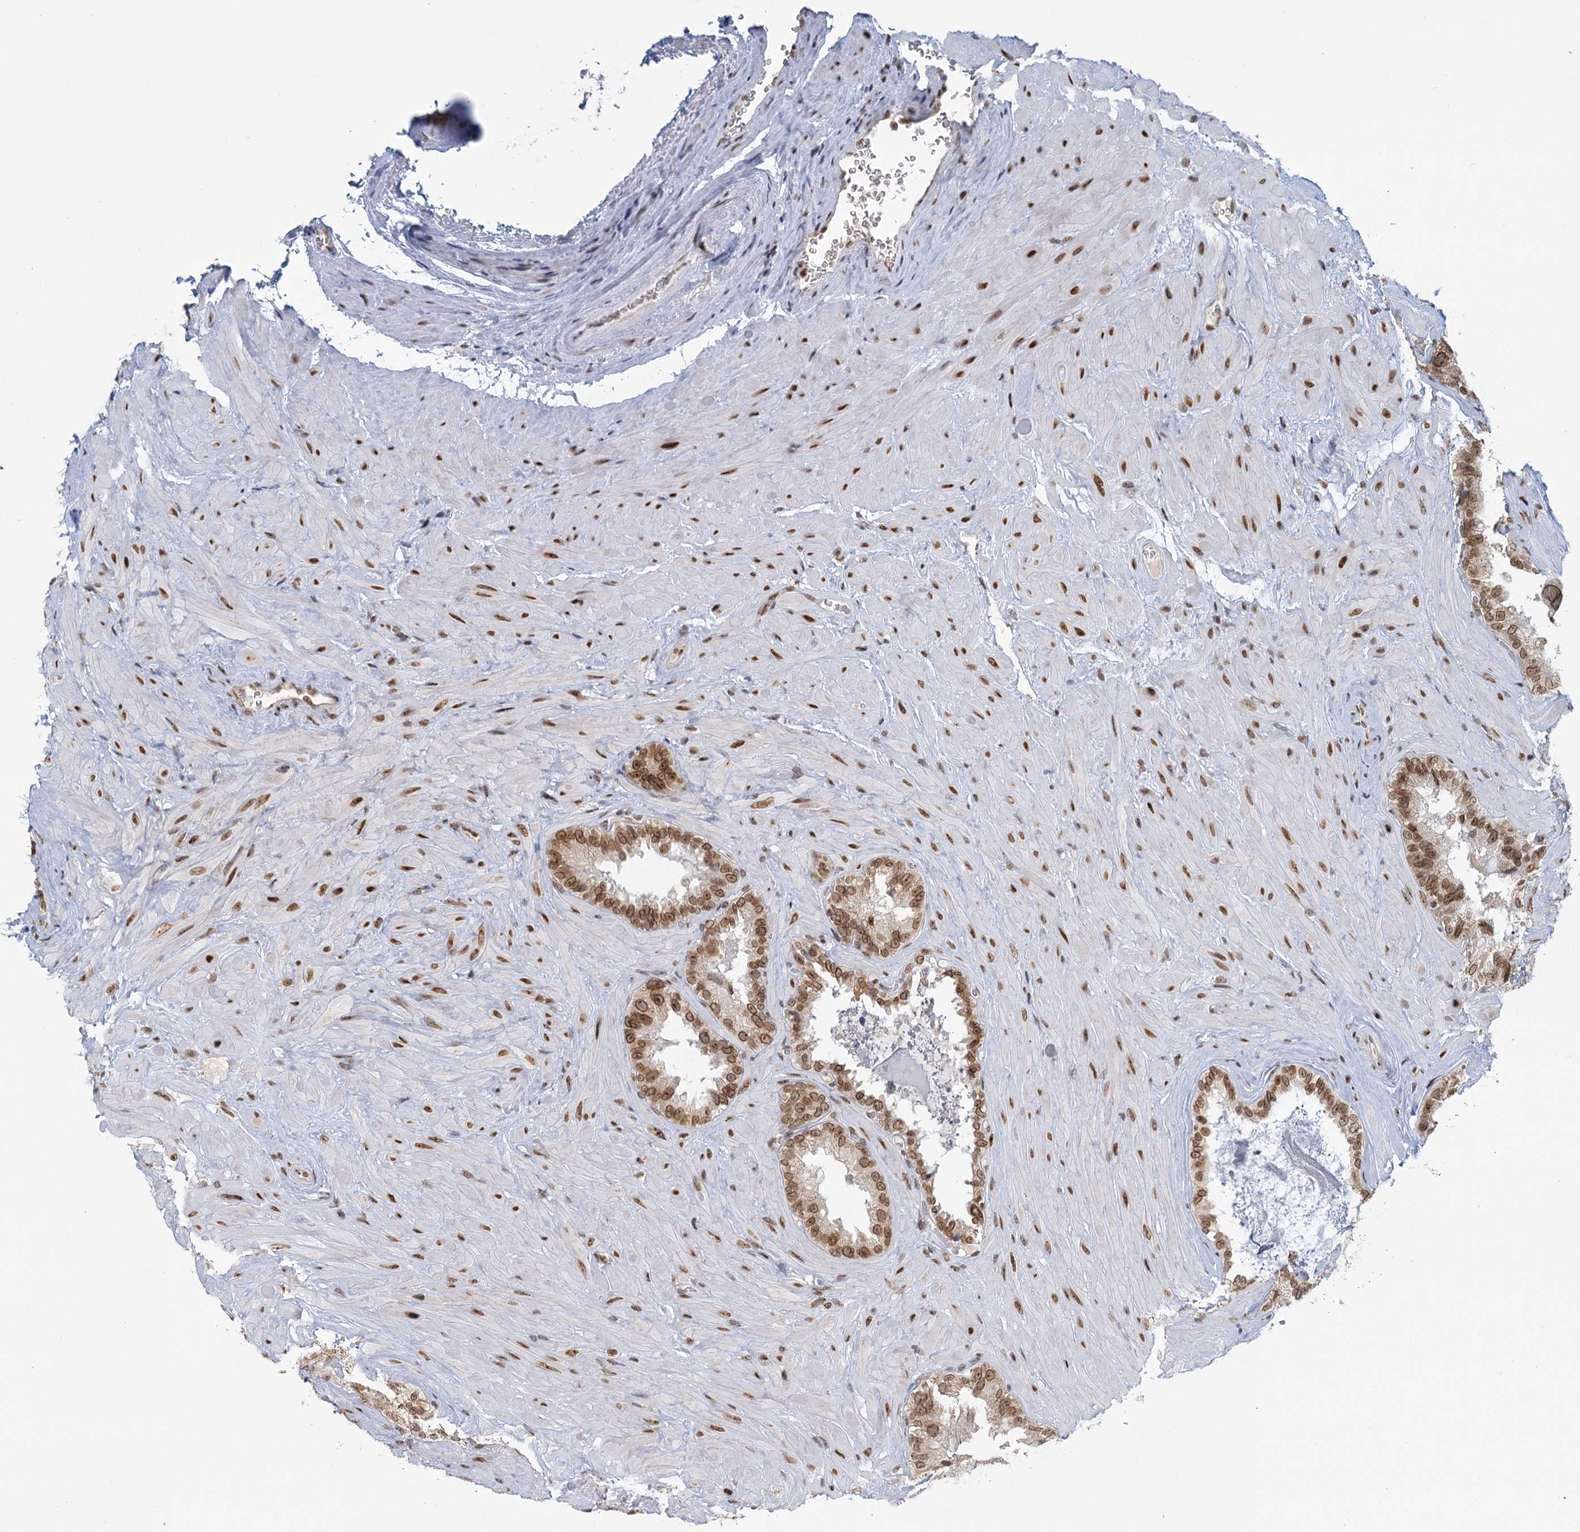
{"staining": {"intensity": "moderate", "quantity": ">75%", "location": "cytoplasmic/membranous,nuclear"}, "tissue": "seminal vesicle", "cell_type": "Glandular cells", "image_type": "normal", "snomed": [{"axis": "morphology", "description": "Normal tissue, NOS"}, {"axis": "topography", "description": "Seminal veicle"}, {"axis": "topography", "description": "Peripheral nerve tissue"}], "caption": "Glandular cells exhibit moderate cytoplasmic/membranous,nuclear staining in approximately >75% of cells in unremarkable seminal vesicle. (brown staining indicates protein expression, while blue staining denotes nuclei).", "gene": "TREX1", "patient": {"sex": "male", "age": 67}}